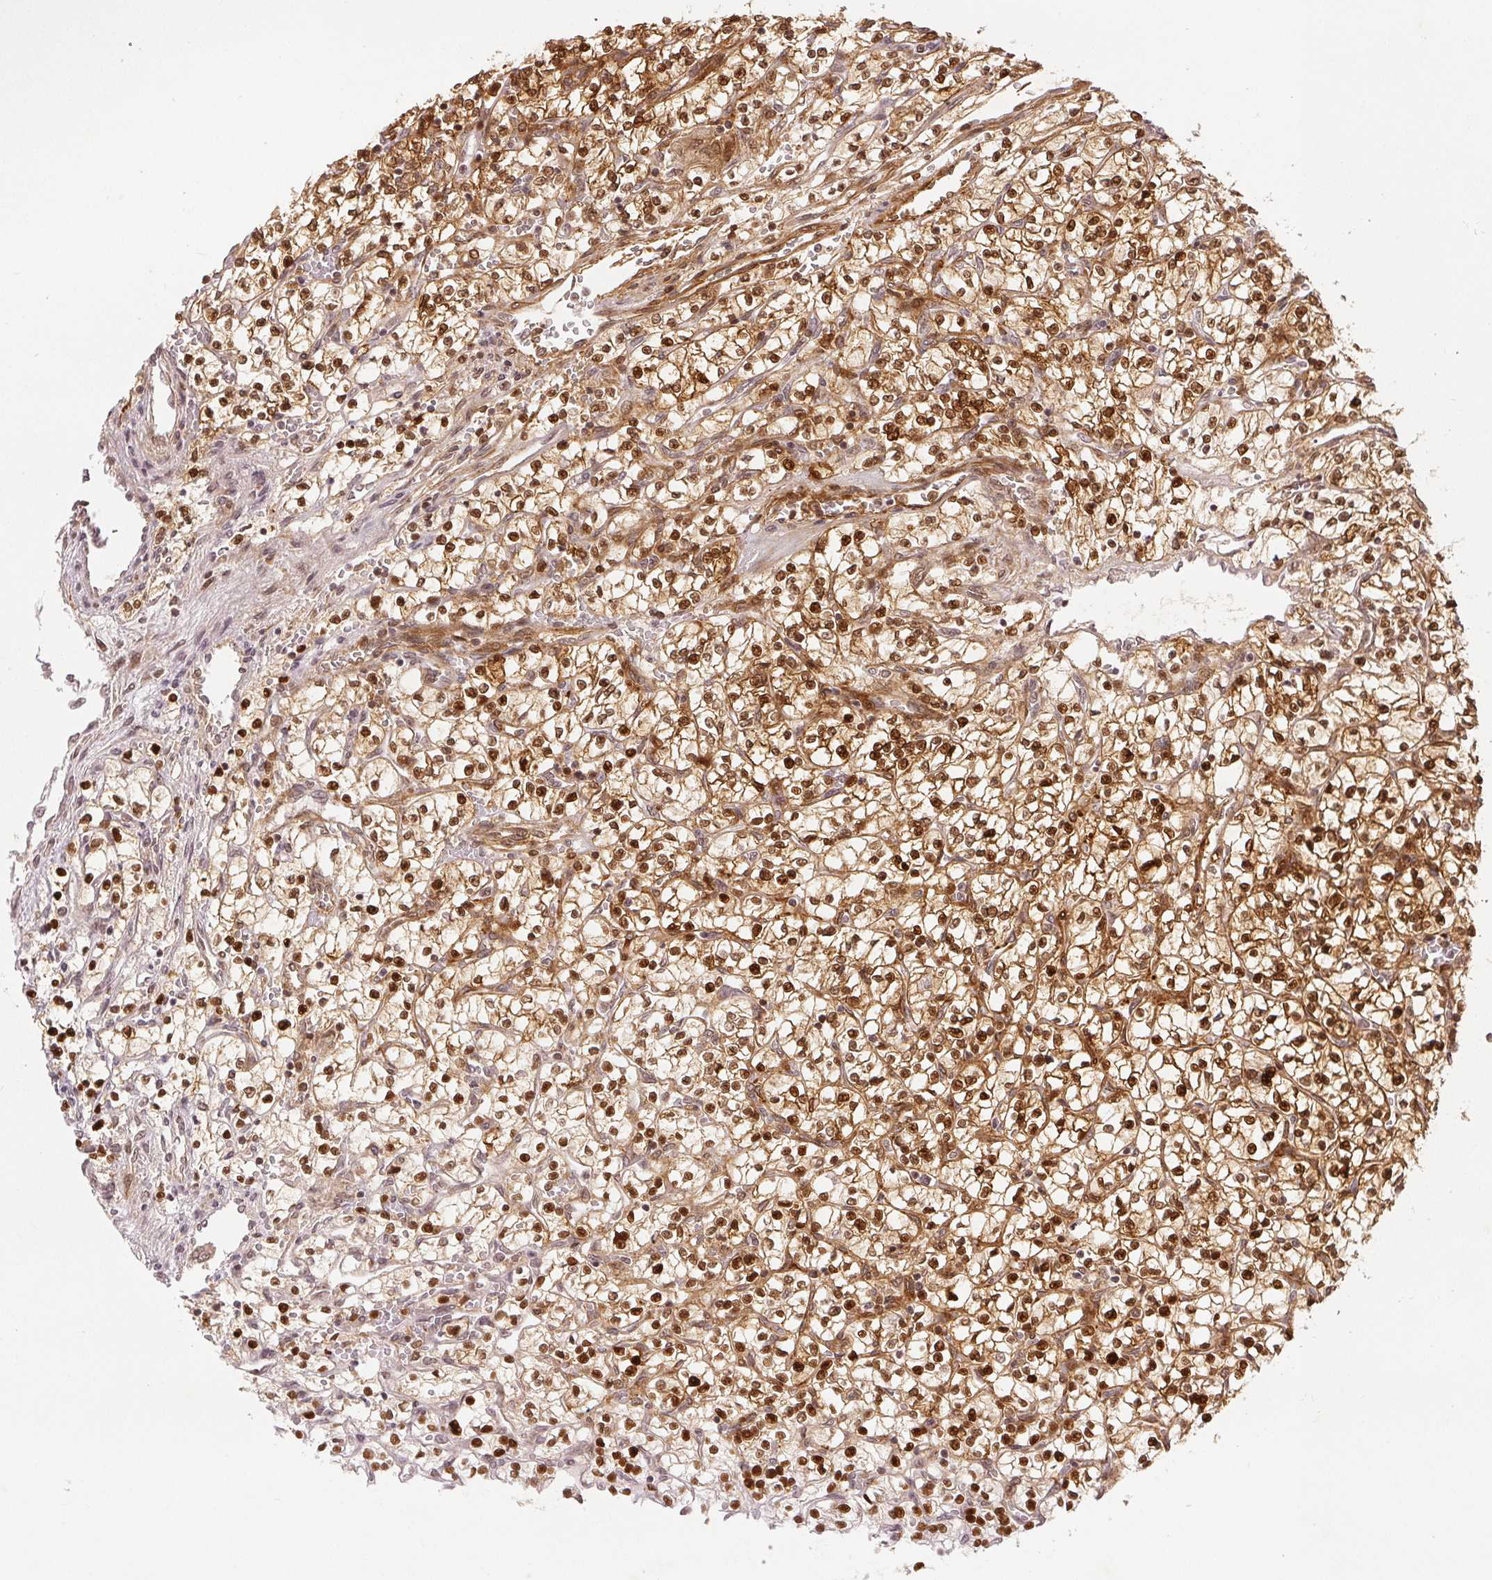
{"staining": {"intensity": "strong", "quantity": ">75%", "location": "nuclear"}, "tissue": "renal cancer", "cell_type": "Tumor cells", "image_type": "cancer", "snomed": [{"axis": "morphology", "description": "Adenocarcinoma, NOS"}, {"axis": "topography", "description": "Kidney"}], "caption": "Protein staining by IHC demonstrates strong nuclear staining in approximately >75% of tumor cells in renal cancer. The protein is stained brown, and the nuclei are stained in blue (DAB (3,3'-diaminobenzidine) IHC with brightfield microscopy, high magnification).", "gene": "DEK", "patient": {"sex": "female", "age": 64}}